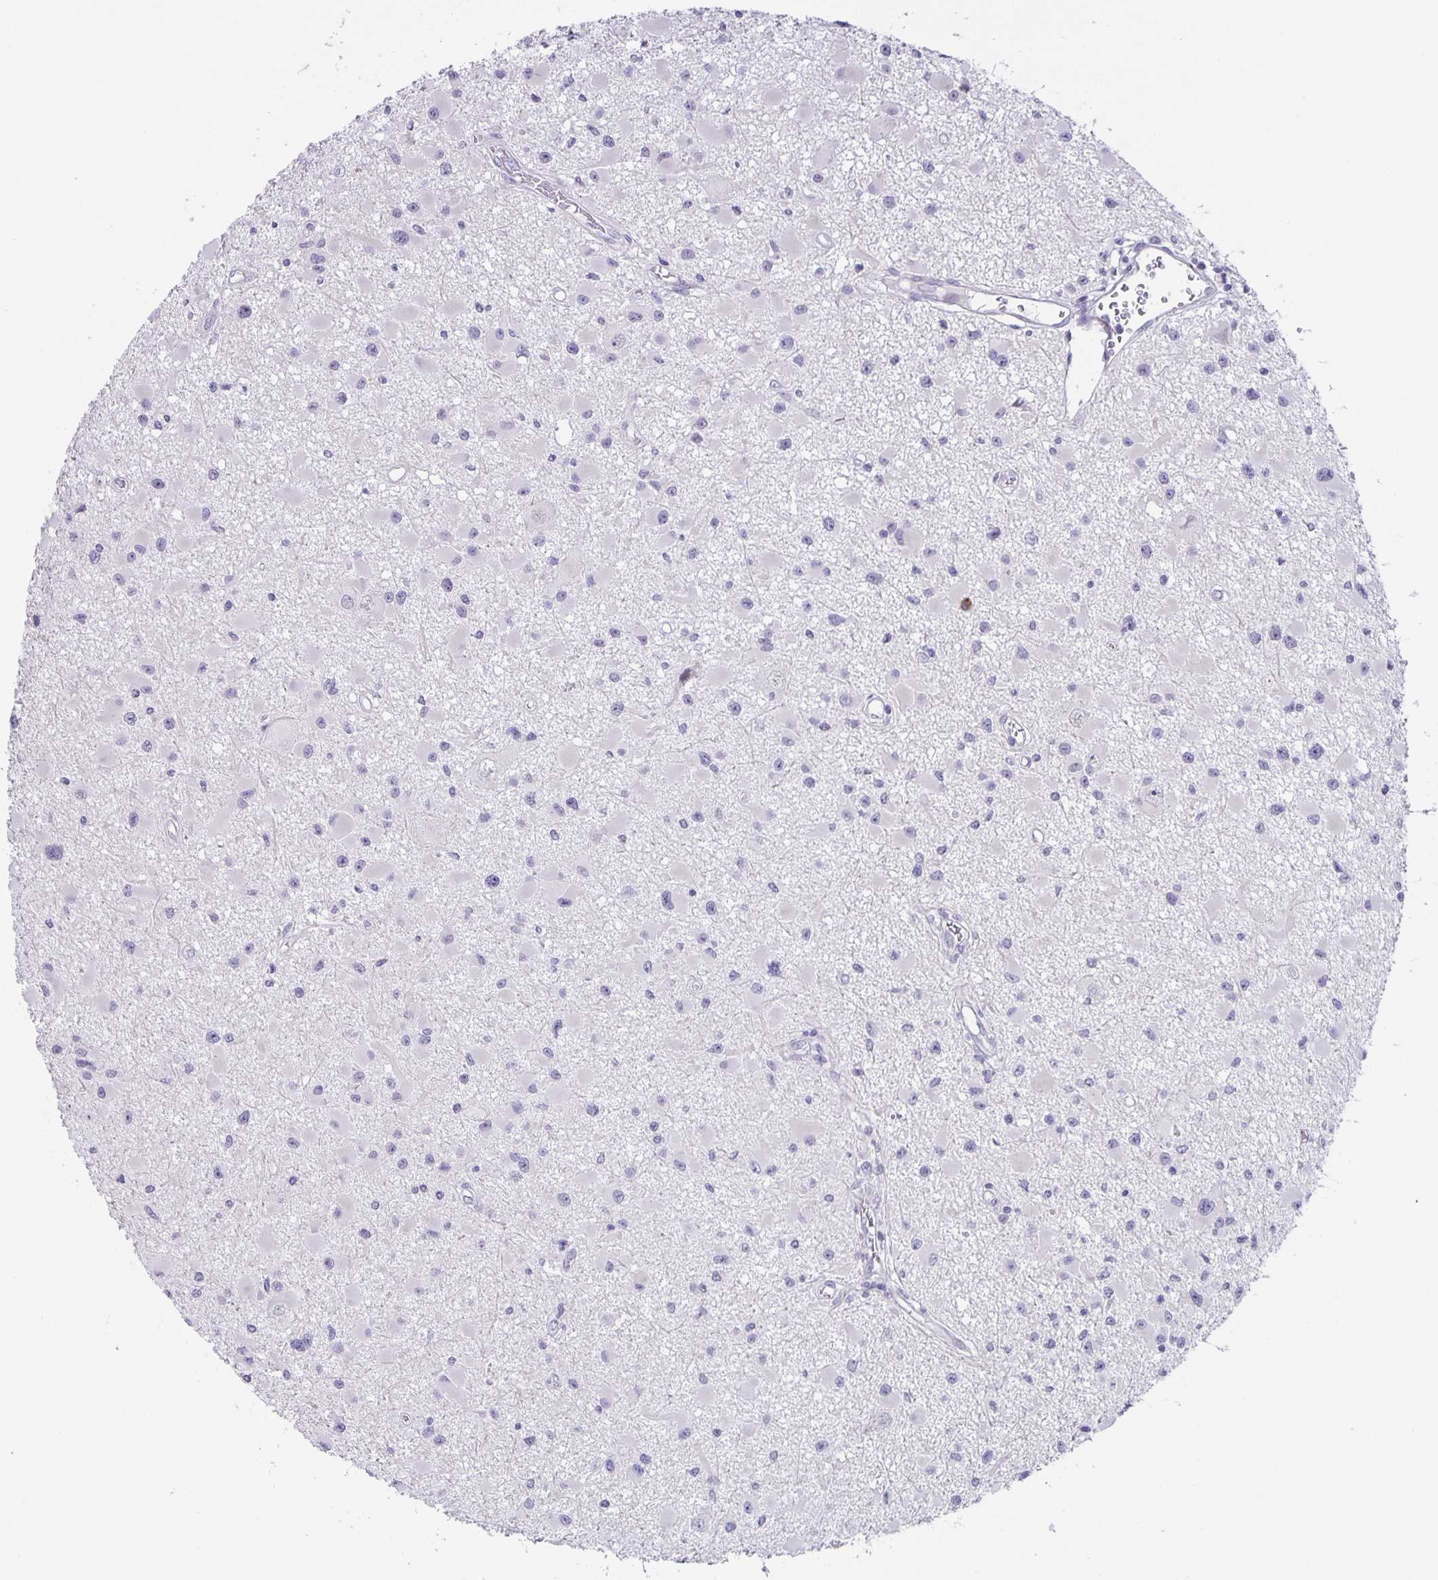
{"staining": {"intensity": "negative", "quantity": "none", "location": "none"}, "tissue": "glioma", "cell_type": "Tumor cells", "image_type": "cancer", "snomed": [{"axis": "morphology", "description": "Glioma, malignant, High grade"}, {"axis": "topography", "description": "Brain"}], "caption": "This is an immunohistochemistry (IHC) image of human glioma. There is no staining in tumor cells.", "gene": "PHRF1", "patient": {"sex": "male", "age": 54}}